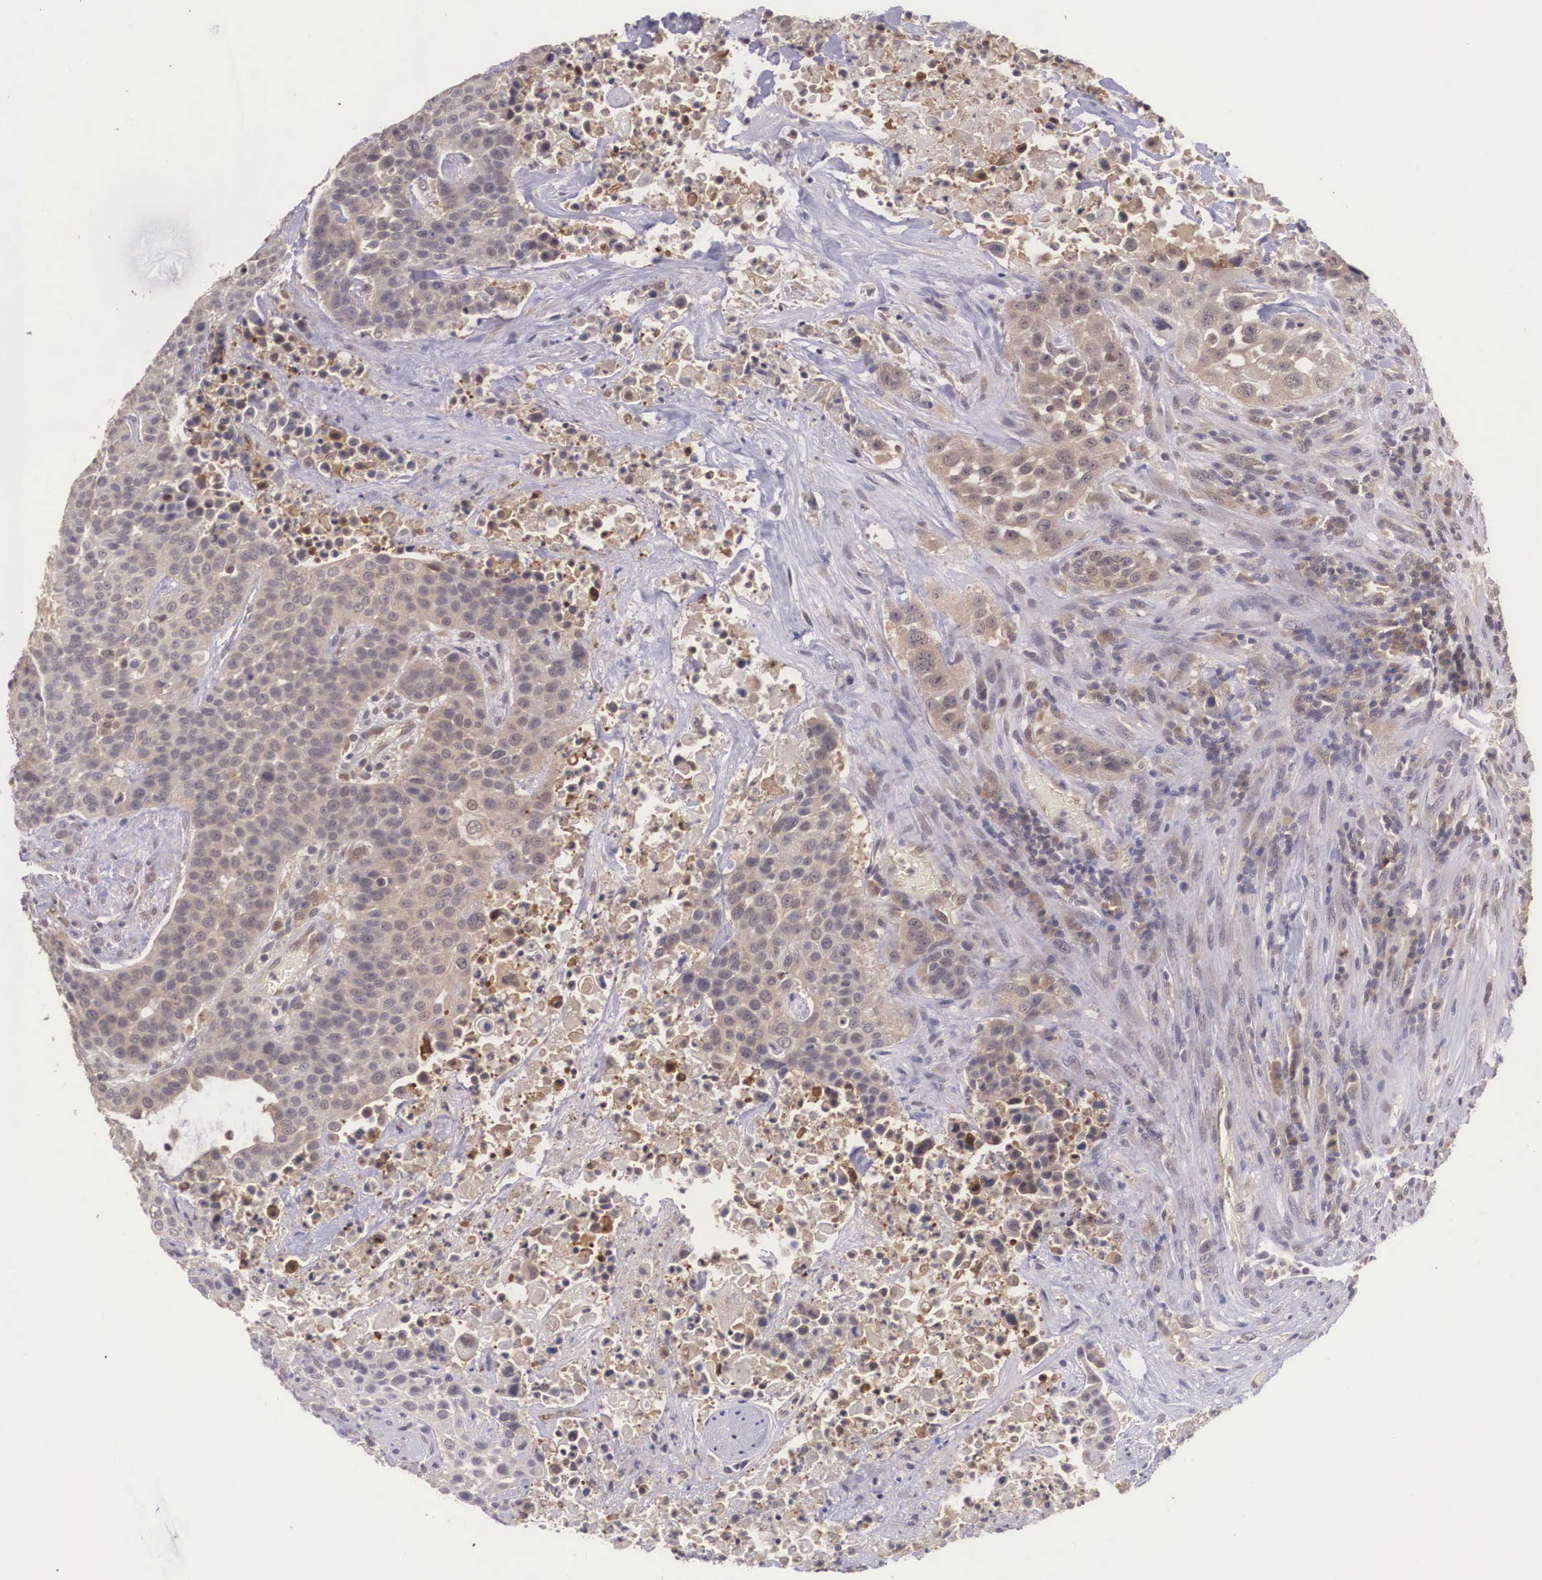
{"staining": {"intensity": "weak", "quantity": ">75%", "location": "cytoplasmic/membranous"}, "tissue": "urothelial cancer", "cell_type": "Tumor cells", "image_type": "cancer", "snomed": [{"axis": "morphology", "description": "Urothelial carcinoma, High grade"}, {"axis": "topography", "description": "Urinary bladder"}], "caption": "A low amount of weak cytoplasmic/membranous expression is present in about >75% of tumor cells in urothelial cancer tissue.", "gene": "VASH1", "patient": {"sex": "male", "age": 74}}